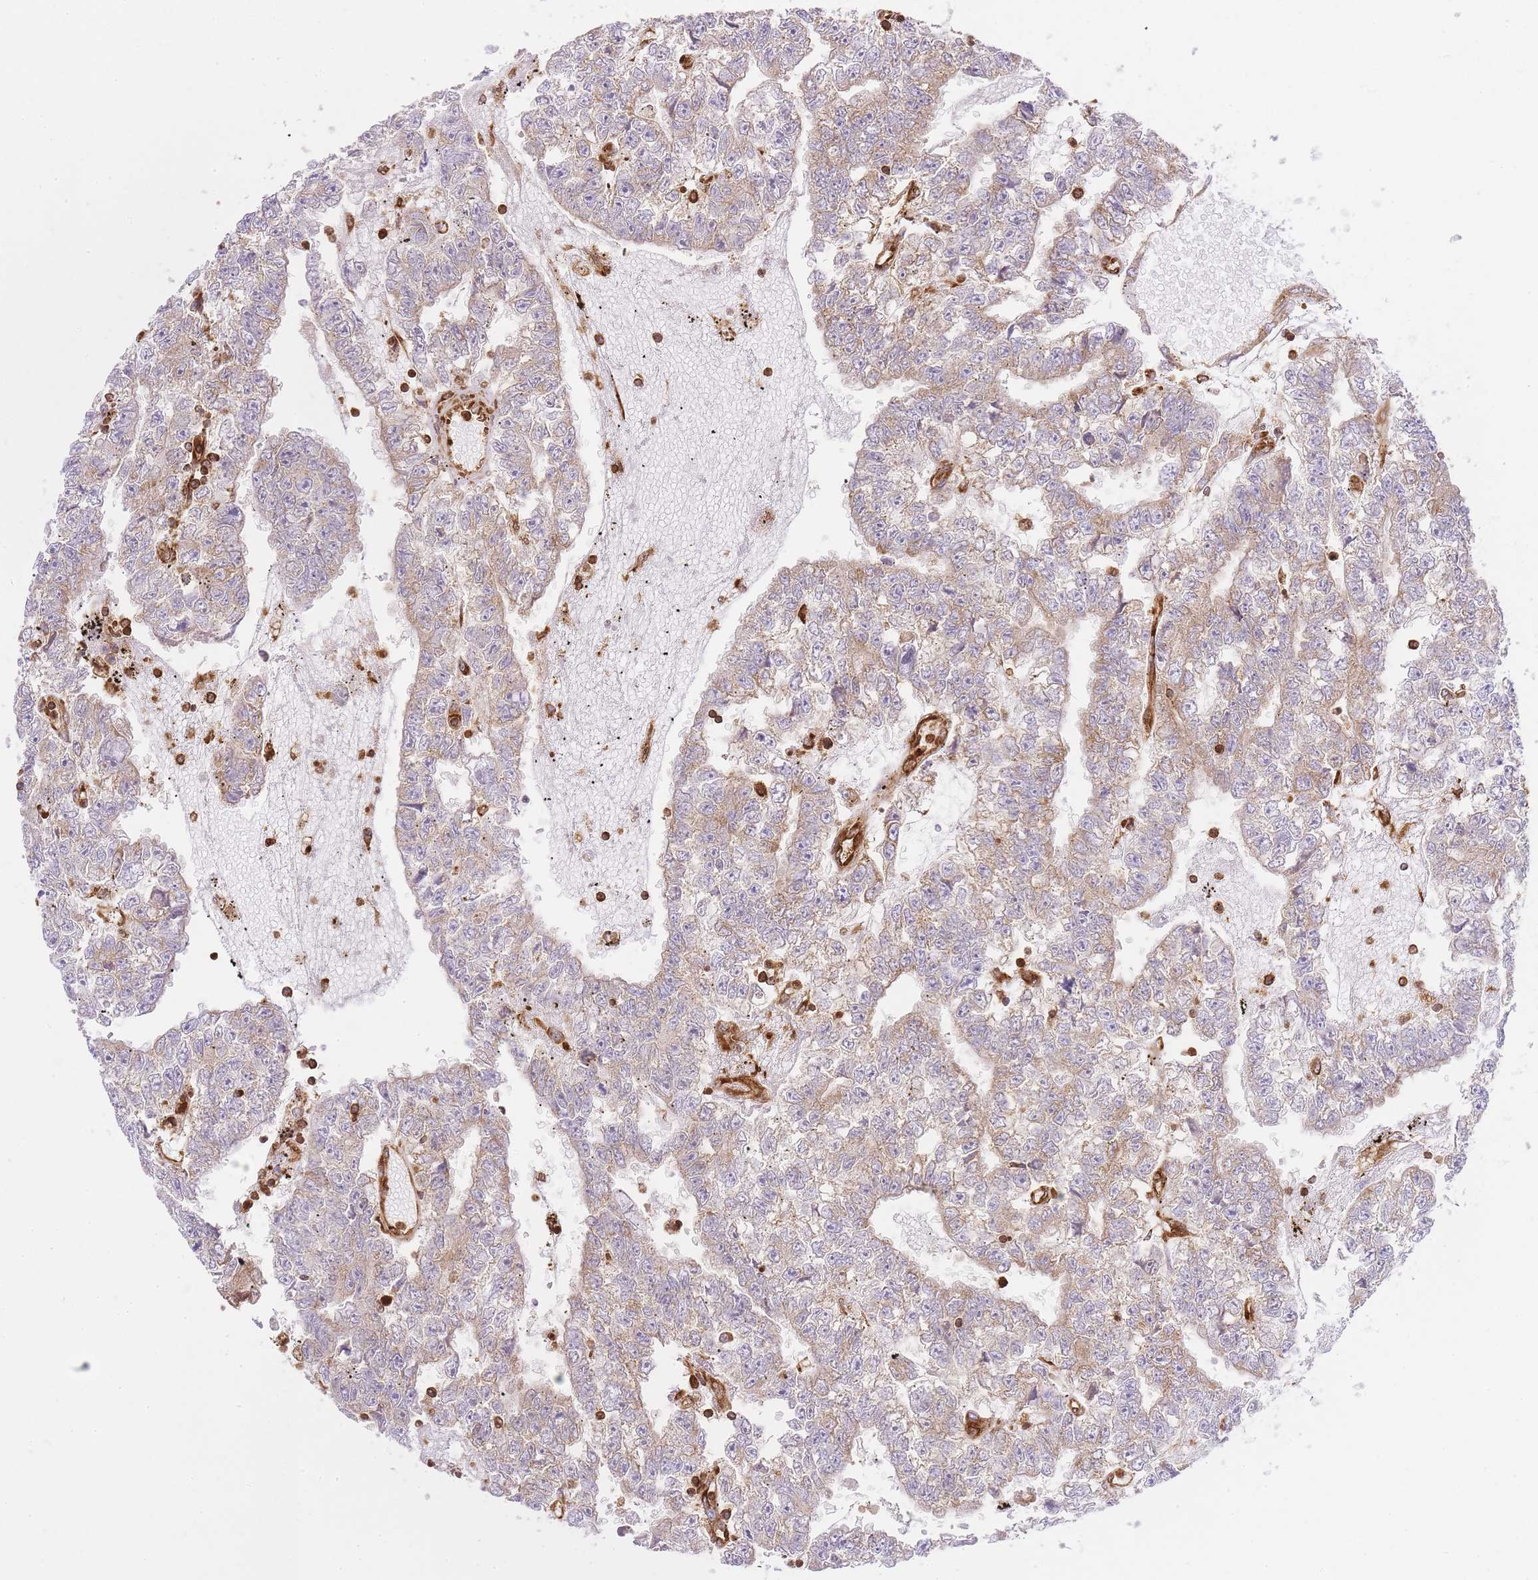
{"staining": {"intensity": "weak", "quantity": ">75%", "location": "cytoplasmic/membranous"}, "tissue": "testis cancer", "cell_type": "Tumor cells", "image_type": "cancer", "snomed": [{"axis": "morphology", "description": "Carcinoma, Embryonal, NOS"}, {"axis": "topography", "description": "Testis"}], "caption": "Immunohistochemical staining of embryonal carcinoma (testis) displays weak cytoplasmic/membranous protein staining in about >75% of tumor cells. (DAB IHC with brightfield microscopy, high magnification).", "gene": "MSN", "patient": {"sex": "male", "age": 25}}